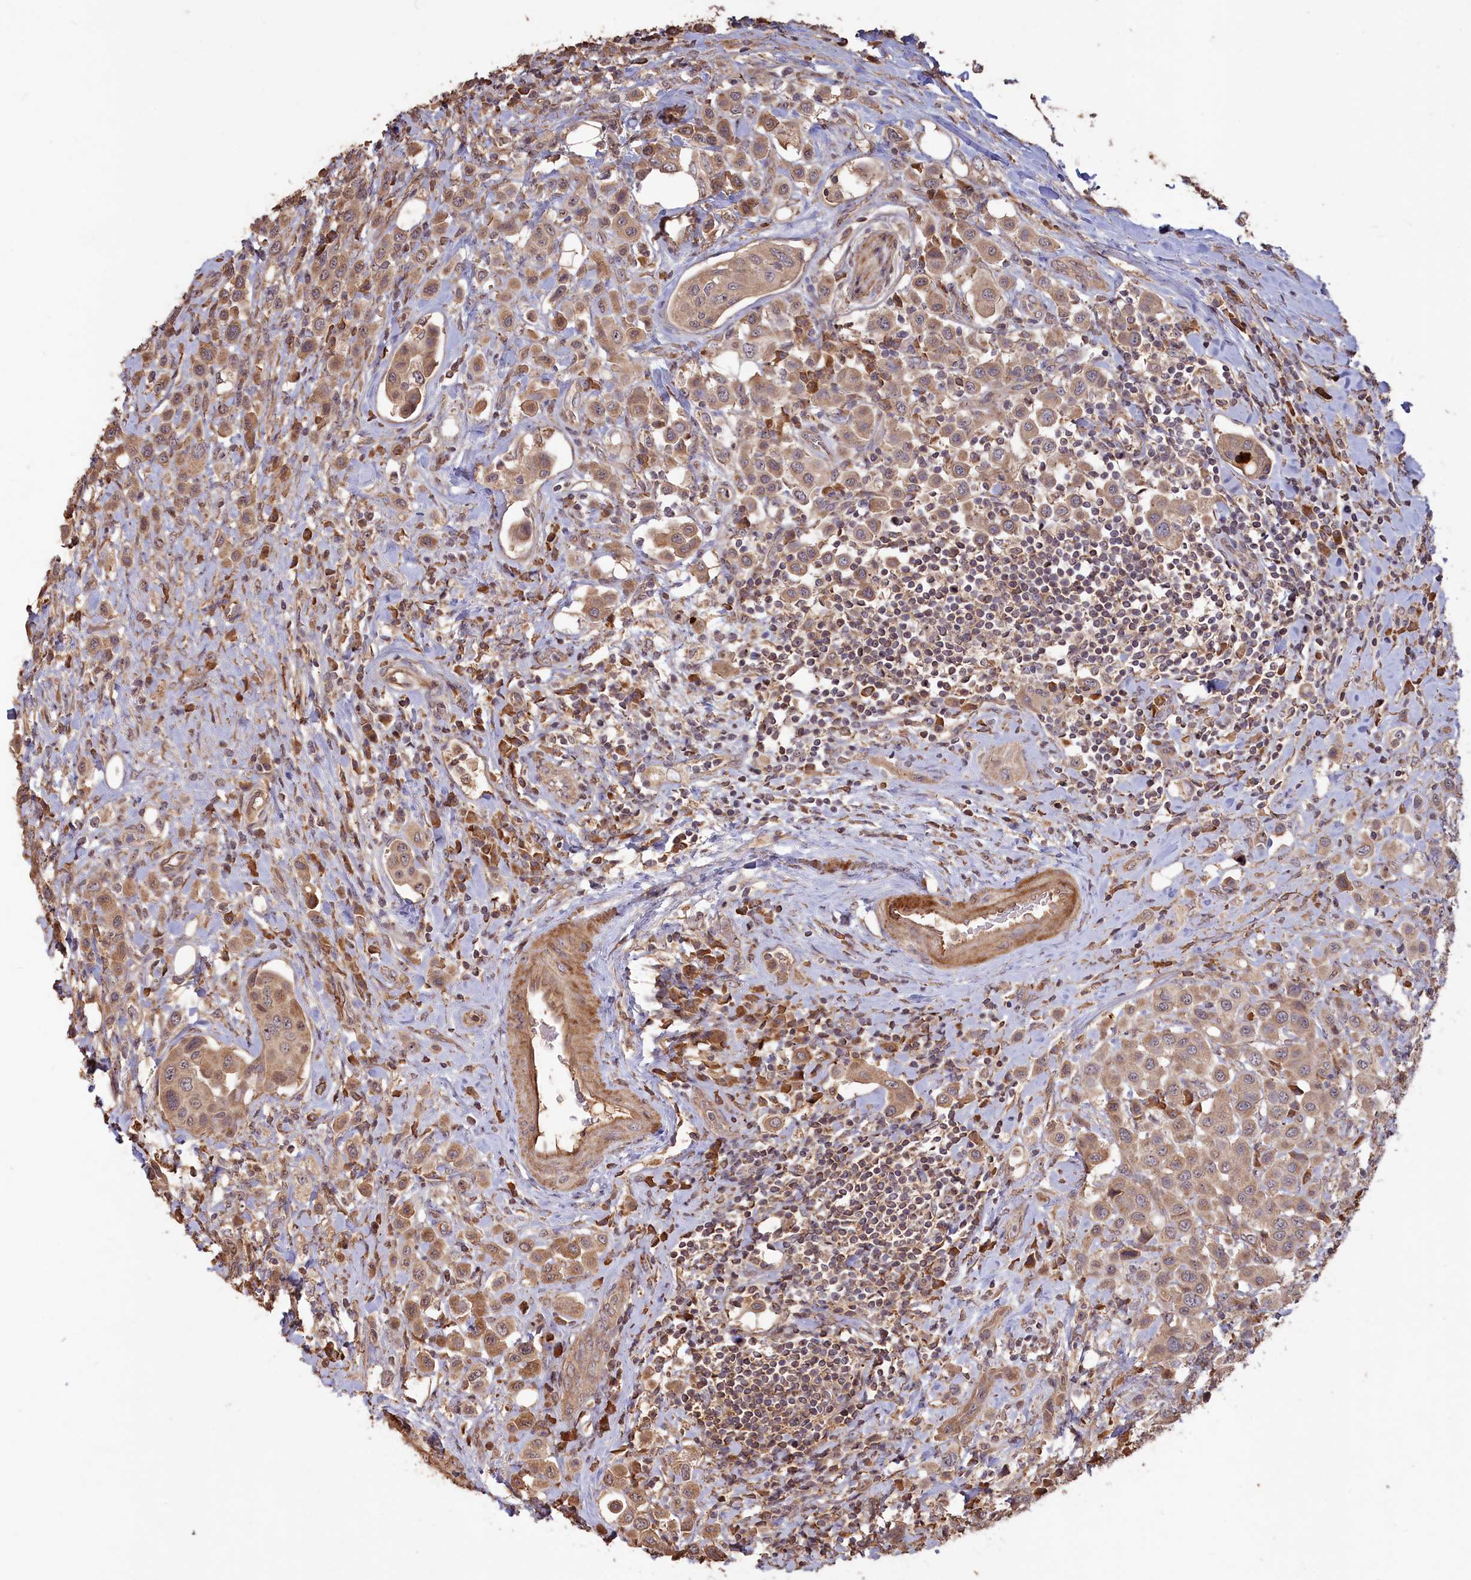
{"staining": {"intensity": "moderate", "quantity": ">75%", "location": "cytoplasmic/membranous"}, "tissue": "urothelial cancer", "cell_type": "Tumor cells", "image_type": "cancer", "snomed": [{"axis": "morphology", "description": "Urothelial carcinoma, High grade"}, {"axis": "topography", "description": "Urinary bladder"}], "caption": "Urothelial carcinoma (high-grade) was stained to show a protein in brown. There is medium levels of moderate cytoplasmic/membranous staining in about >75% of tumor cells.", "gene": "LAYN", "patient": {"sex": "male", "age": 50}}